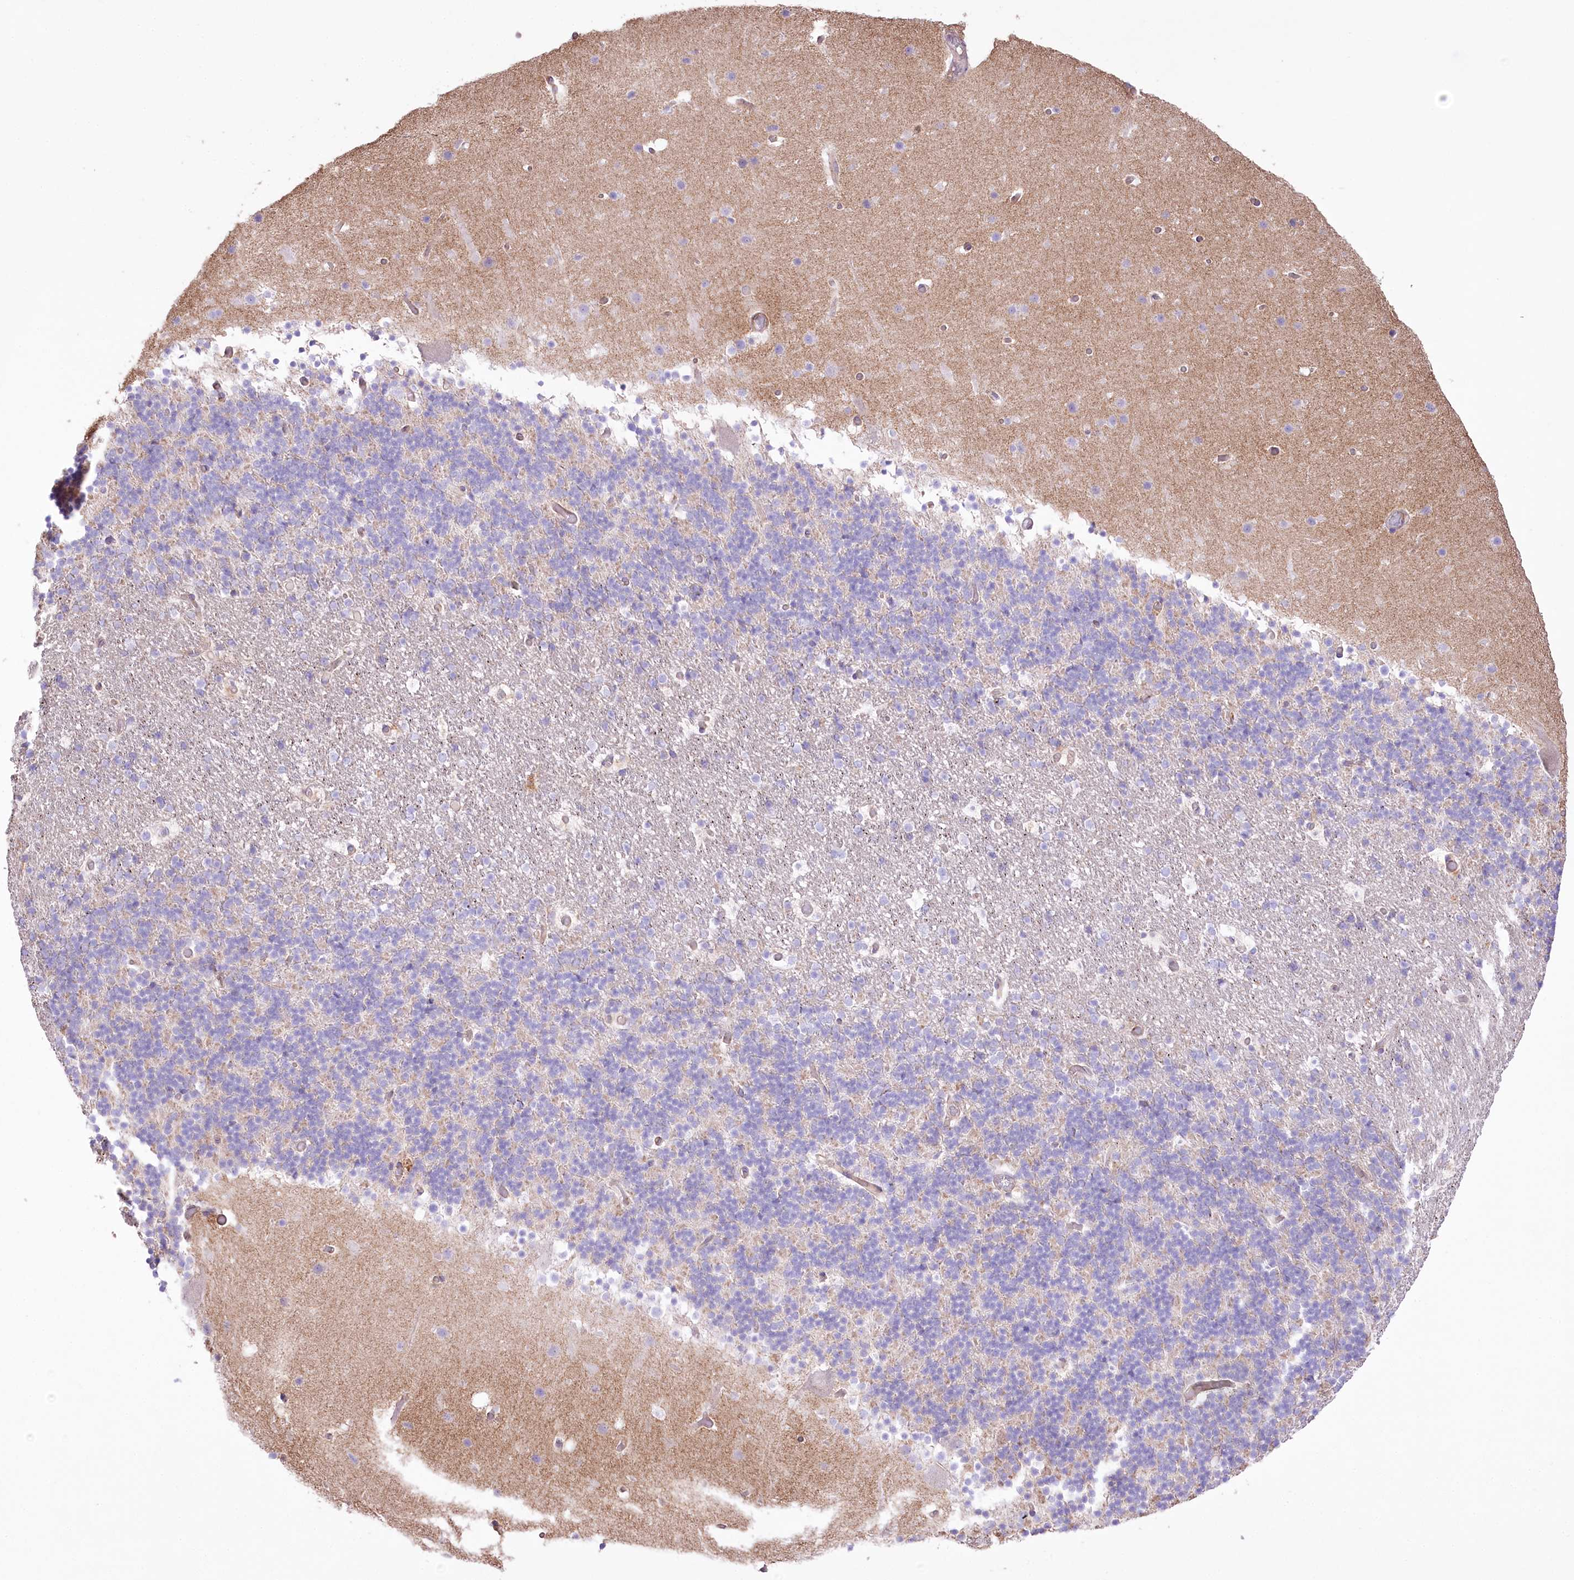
{"staining": {"intensity": "negative", "quantity": "none", "location": "none"}, "tissue": "cerebellum", "cell_type": "Cells in granular layer", "image_type": "normal", "snomed": [{"axis": "morphology", "description": "Normal tissue, NOS"}, {"axis": "topography", "description": "Cerebellum"}], "caption": "Immunohistochemistry (IHC) histopathology image of benign cerebellum stained for a protein (brown), which shows no expression in cells in granular layer. The staining is performed using DAB (3,3'-diaminobenzidine) brown chromogen with nuclei counter-stained in using hematoxylin.", "gene": "FAM216A", "patient": {"sex": "male", "age": 57}}